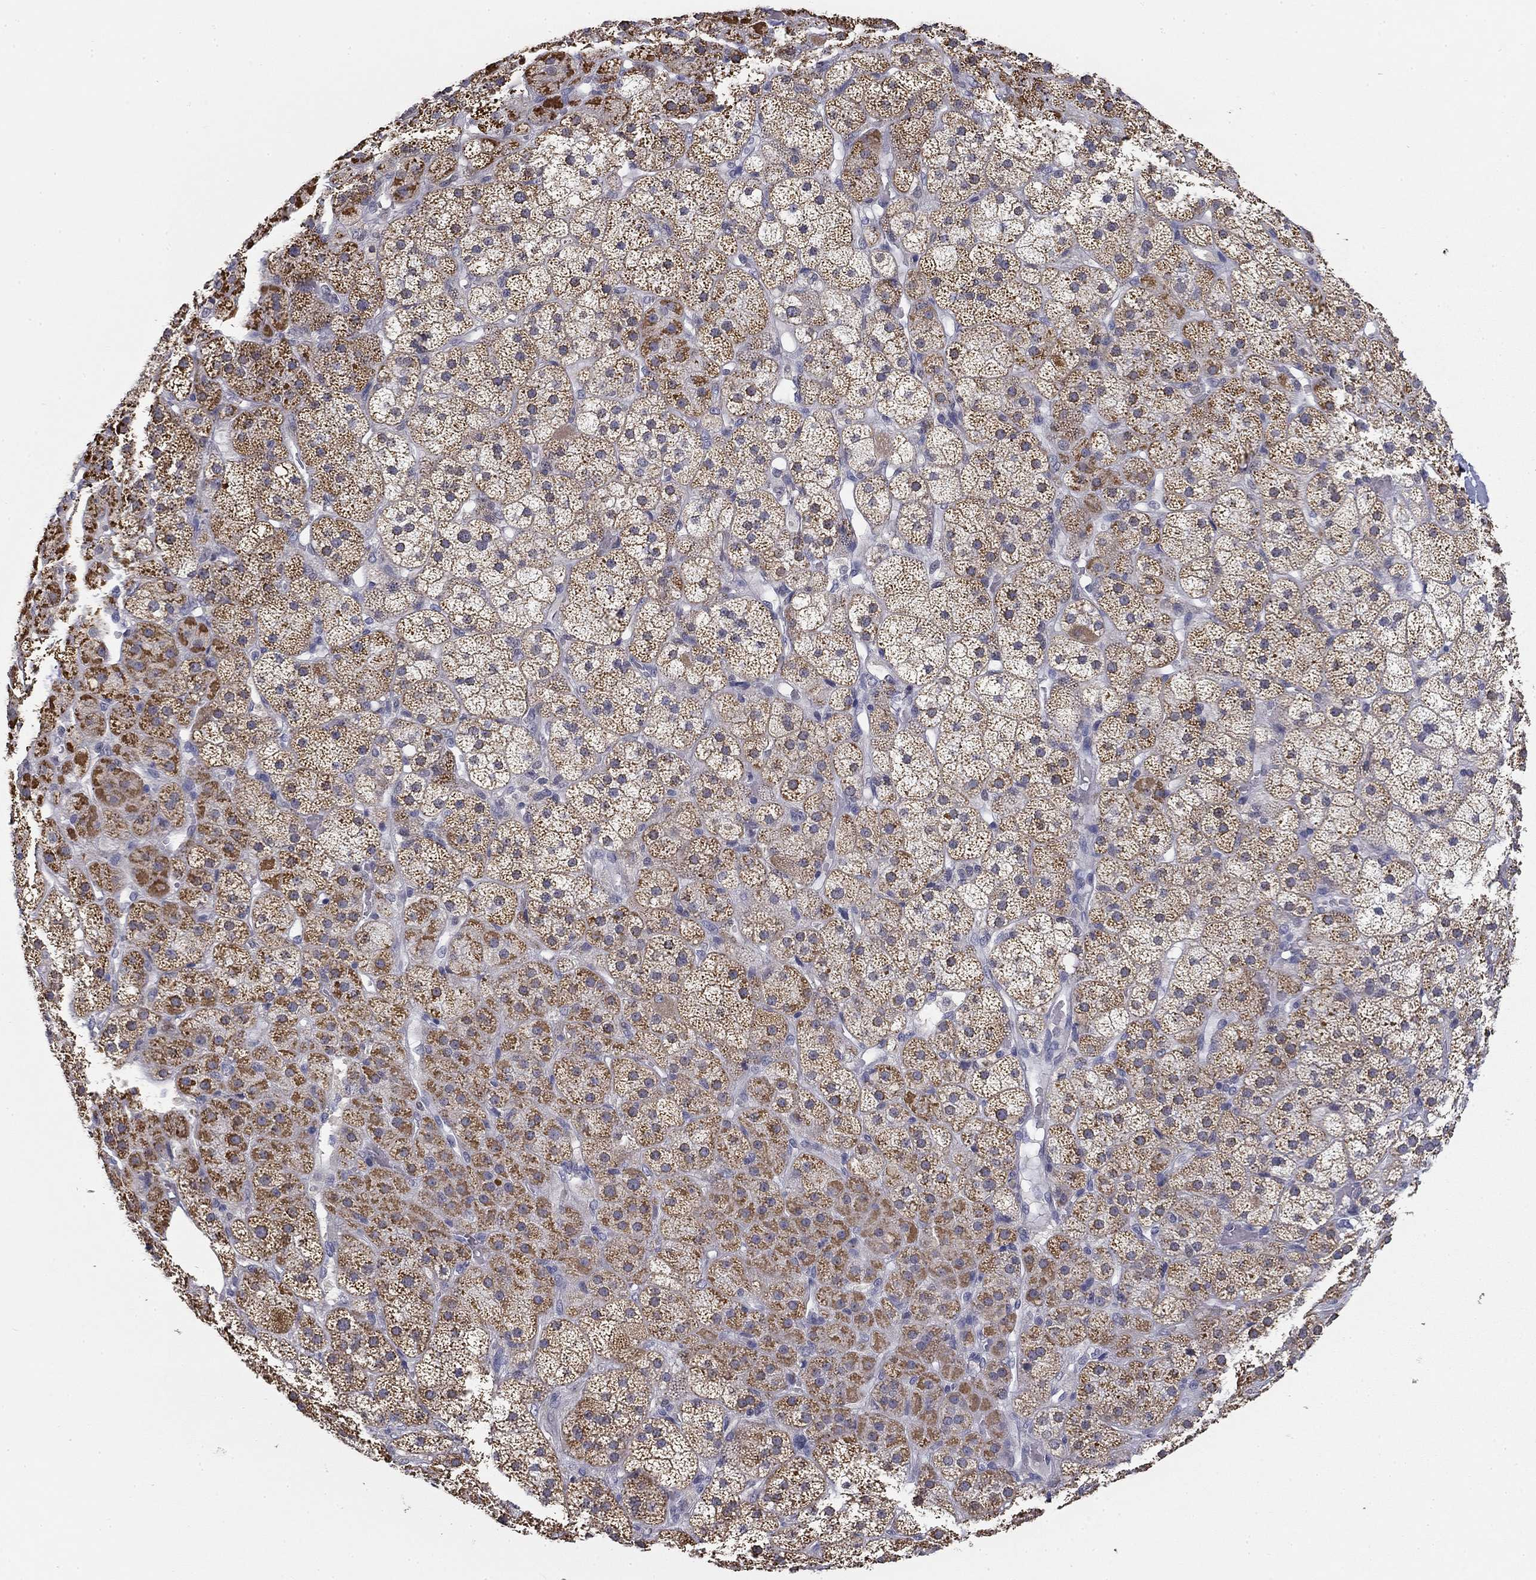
{"staining": {"intensity": "moderate", "quantity": "25%-75%", "location": "cytoplasmic/membranous"}, "tissue": "adrenal gland", "cell_type": "Glandular cells", "image_type": "normal", "snomed": [{"axis": "morphology", "description": "Normal tissue, NOS"}, {"axis": "topography", "description": "Adrenal gland"}], "caption": "Adrenal gland stained with DAB (3,3'-diaminobenzidine) immunohistochemistry (IHC) displays medium levels of moderate cytoplasmic/membranous positivity in about 25%-75% of glandular cells. The staining is performed using DAB (3,3'-diaminobenzidine) brown chromogen to label protein expression. The nuclei are counter-stained blue using hematoxylin.", "gene": "SLC2A9", "patient": {"sex": "male", "age": 57}}